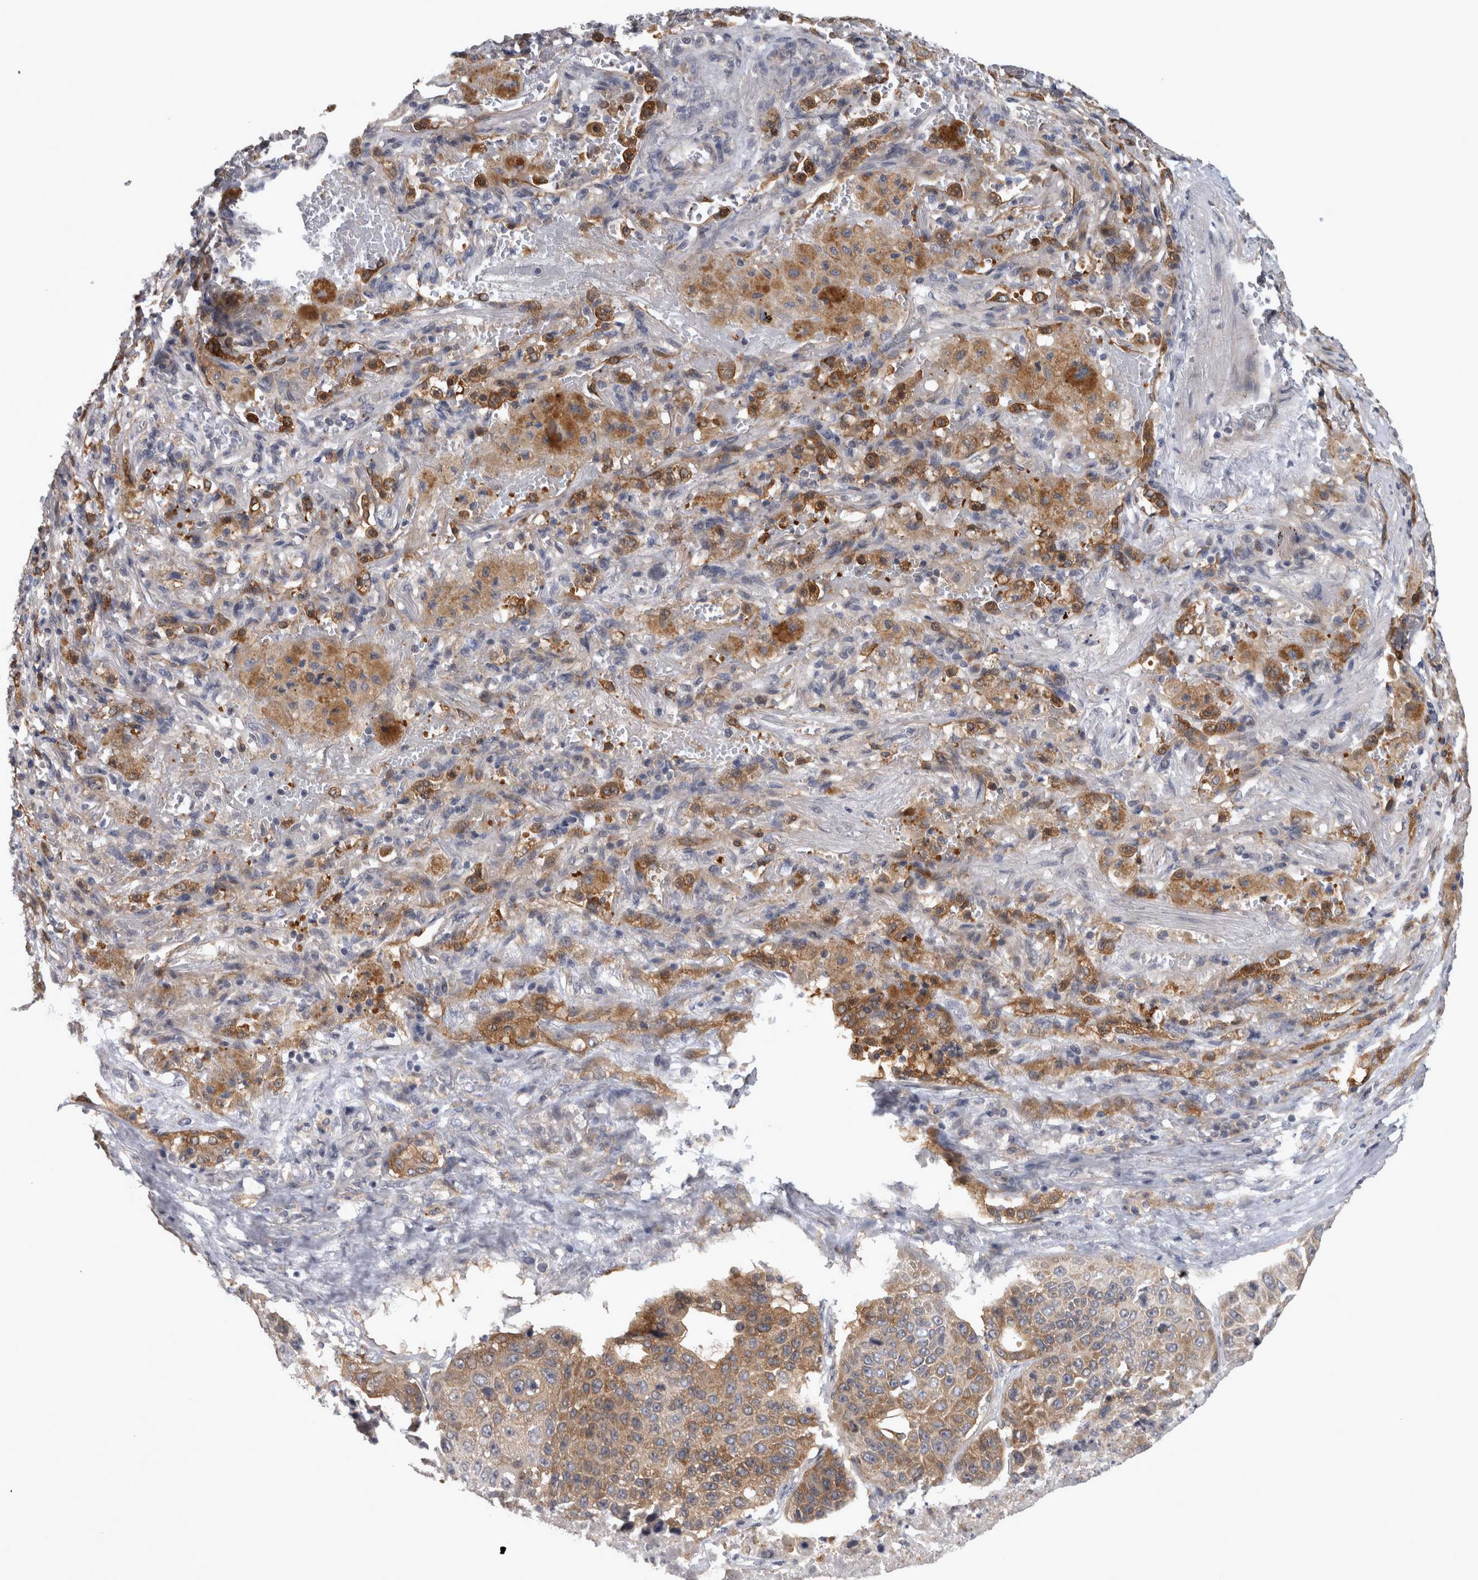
{"staining": {"intensity": "moderate", "quantity": ">75%", "location": "cytoplasmic/membranous"}, "tissue": "lung cancer", "cell_type": "Tumor cells", "image_type": "cancer", "snomed": [{"axis": "morphology", "description": "Squamous cell carcinoma, NOS"}, {"axis": "topography", "description": "Lung"}], "caption": "Immunohistochemical staining of human squamous cell carcinoma (lung) reveals medium levels of moderate cytoplasmic/membranous staining in about >75% of tumor cells.", "gene": "PRKCI", "patient": {"sex": "male", "age": 61}}